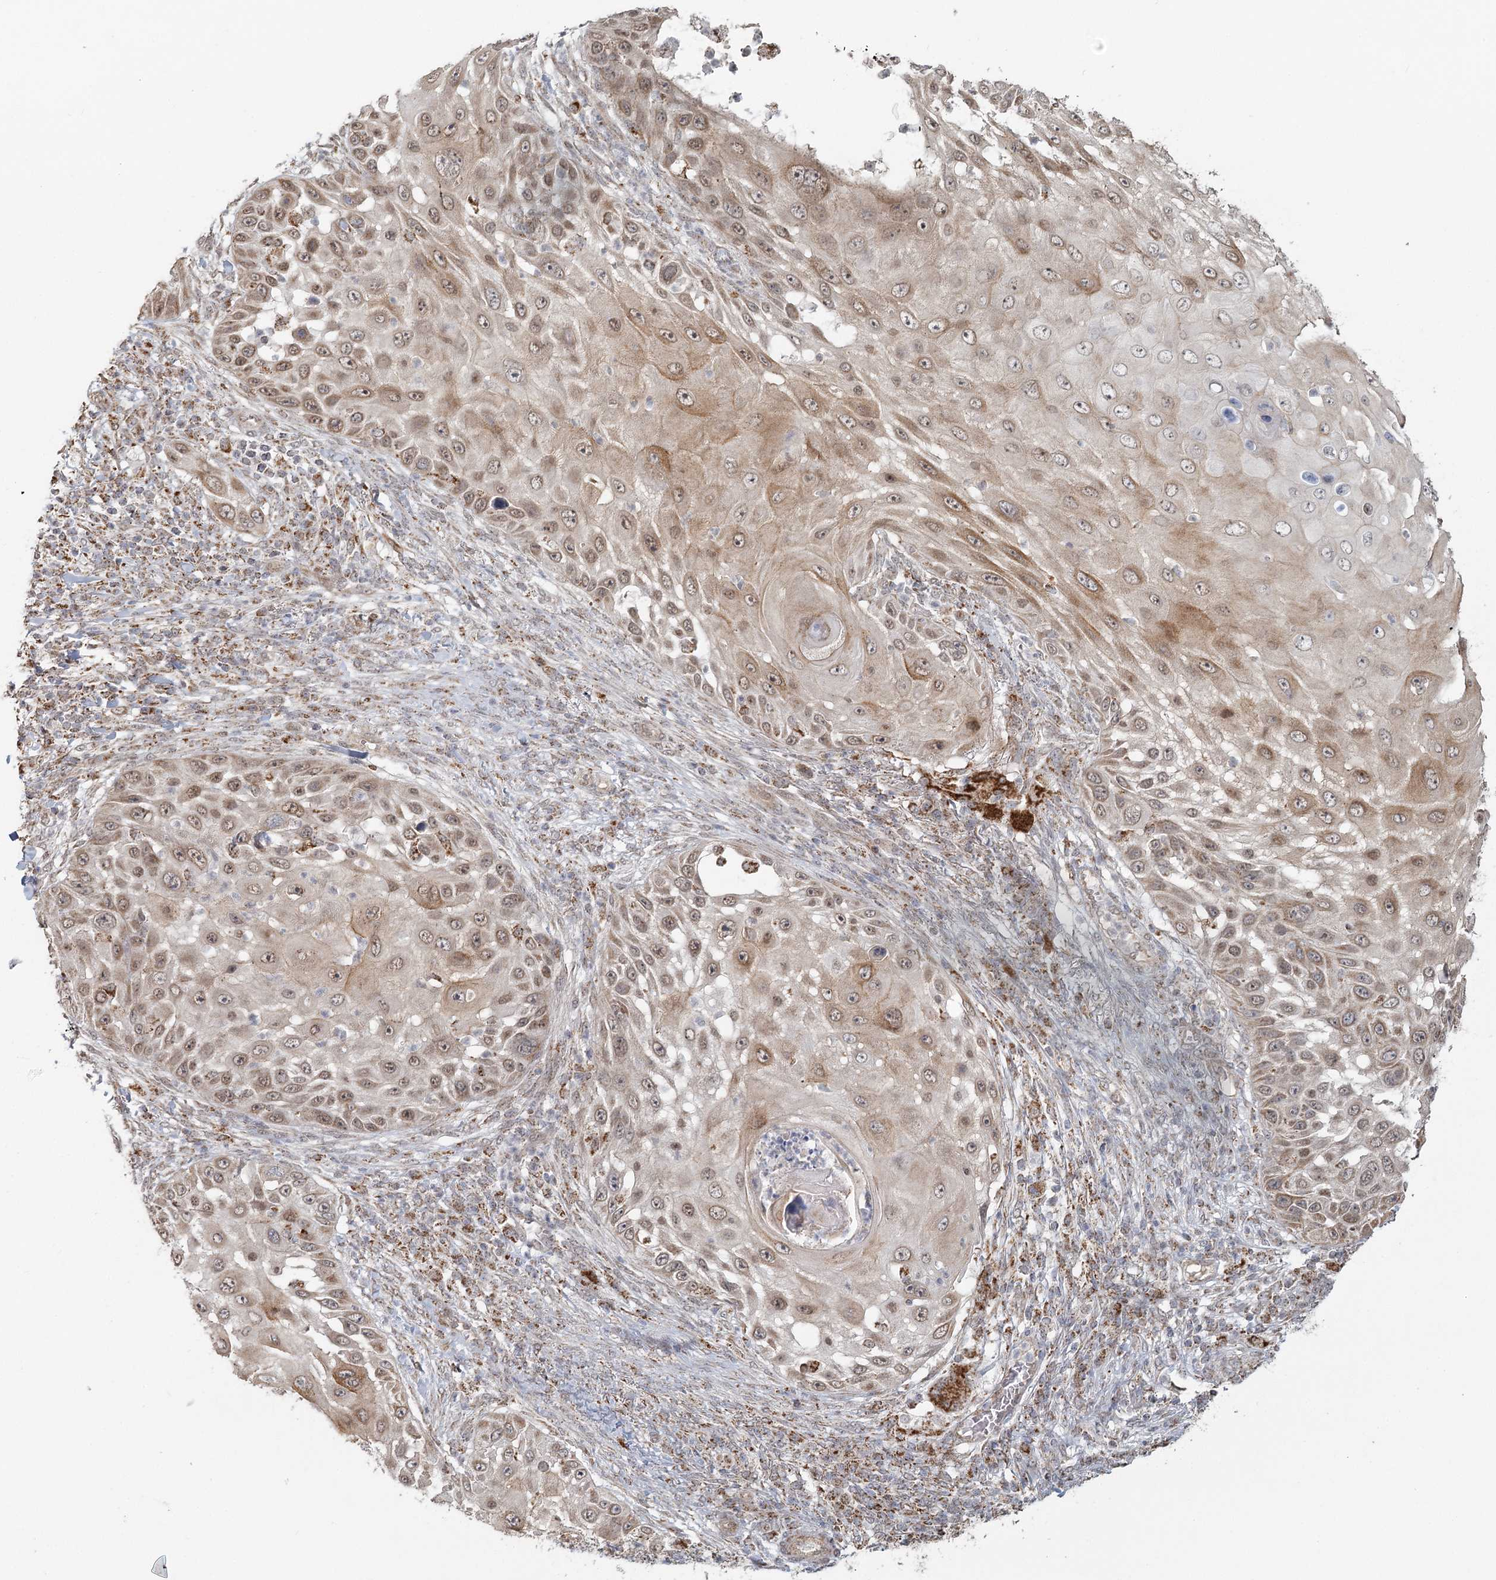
{"staining": {"intensity": "moderate", "quantity": ">75%", "location": "cytoplasmic/membranous,nuclear"}, "tissue": "skin cancer", "cell_type": "Tumor cells", "image_type": "cancer", "snomed": [{"axis": "morphology", "description": "Squamous cell carcinoma, NOS"}, {"axis": "topography", "description": "Skin"}], "caption": "This is a photomicrograph of immunohistochemistry (IHC) staining of skin cancer, which shows moderate staining in the cytoplasmic/membranous and nuclear of tumor cells.", "gene": "LACTB", "patient": {"sex": "female", "age": 44}}